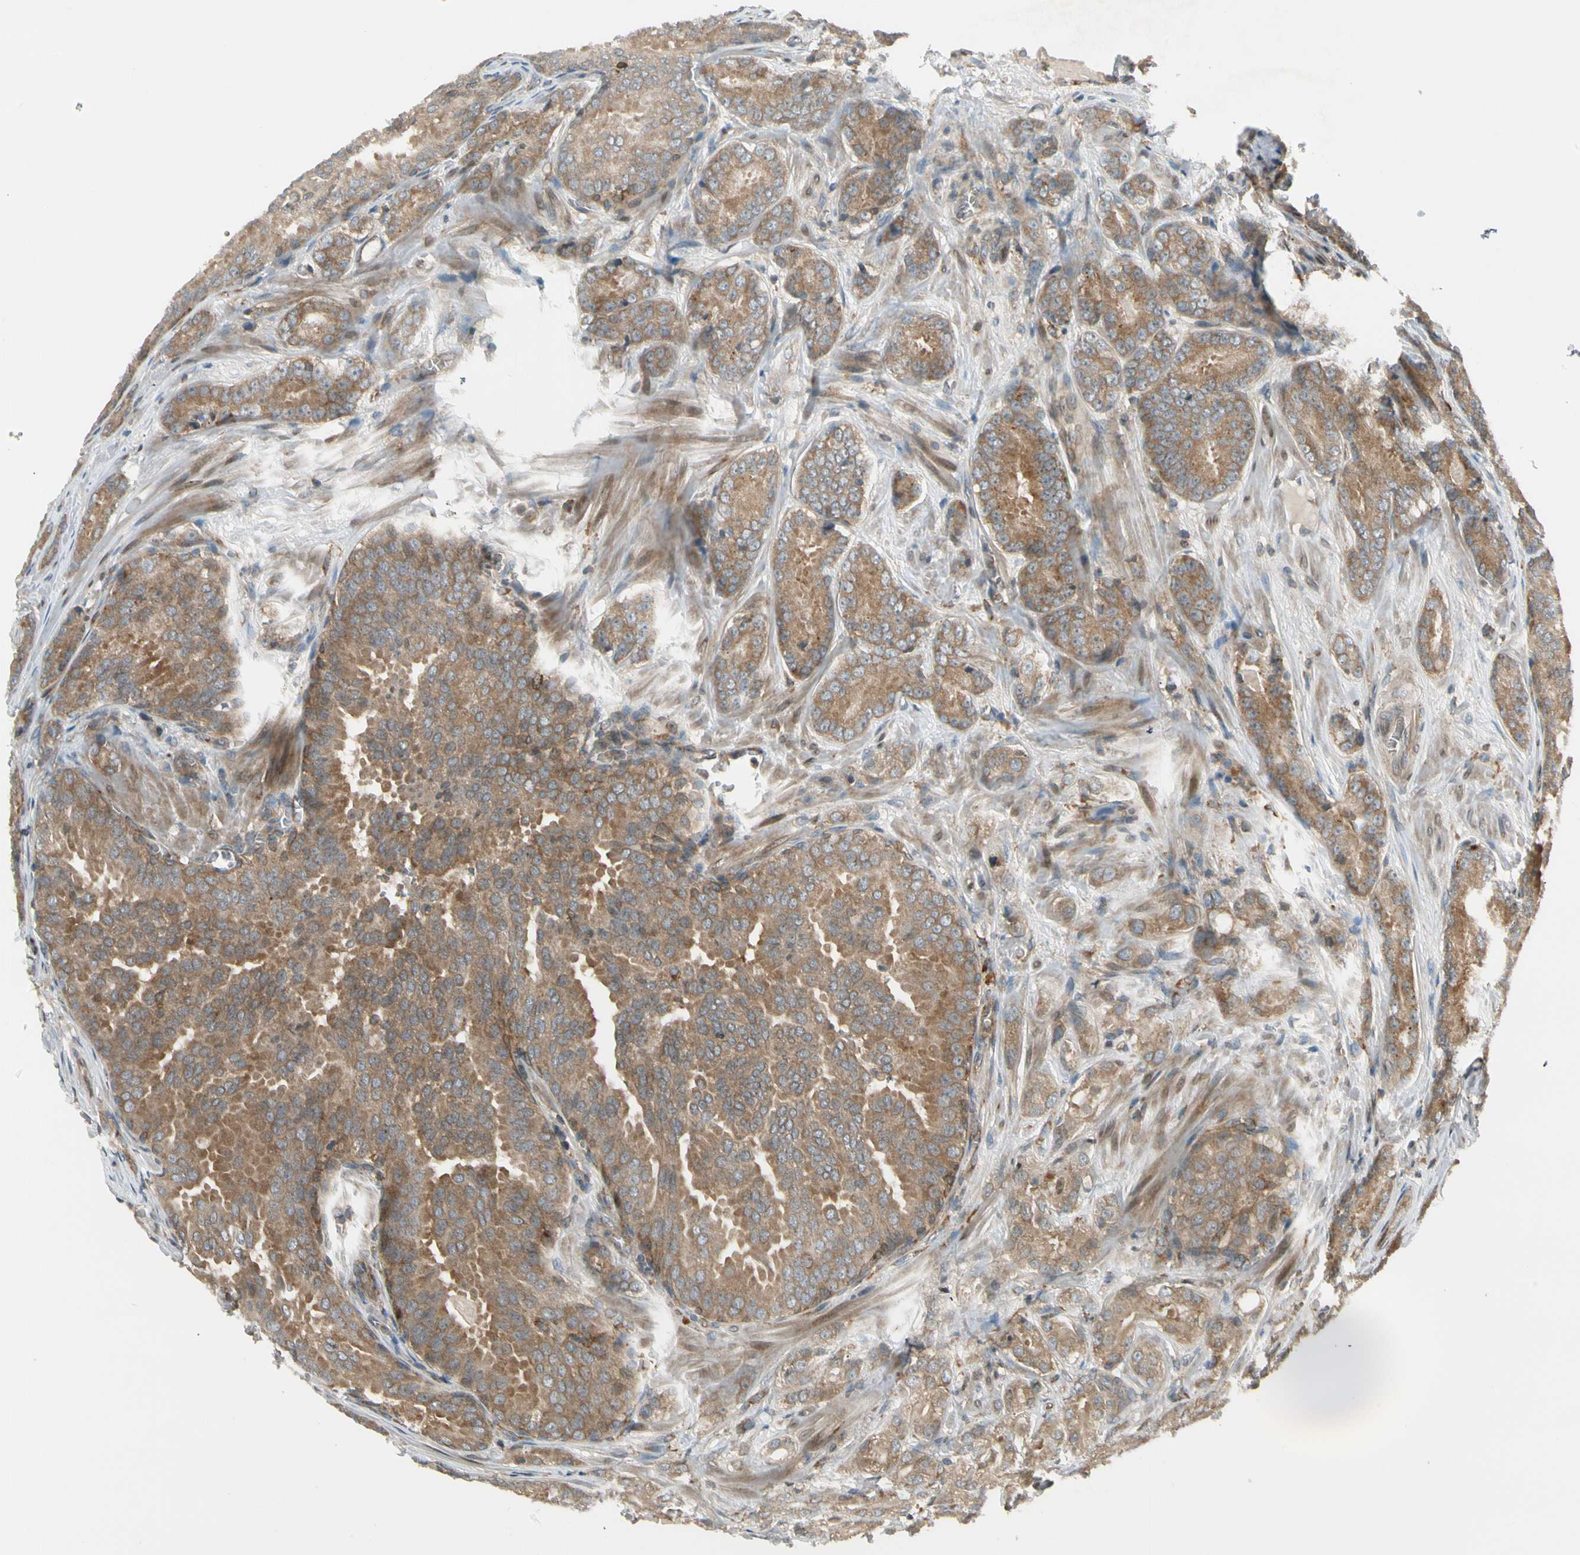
{"staining": {"intensity": "moderate", "quantity": ">75%", "location": "cytoplasmic/membranous"}, "tissue": "prostate cancer", "cell_type": "Tumor cells", "image_type": "cancer", "snomed": [{"axis": "morphology", "description": "Adenocarcinoma, High grade"}, {"axis": "topography", "description": "Prostate"}], "caption": "Prostate high-grade adenocarcinoma stained with a brown dye demonstrates moderate cytoplasmic/membranous positive staining in approximately >75% of tumor cells.", "gene": "TRIO", "patient": {"sex": "male", "age": 64}}